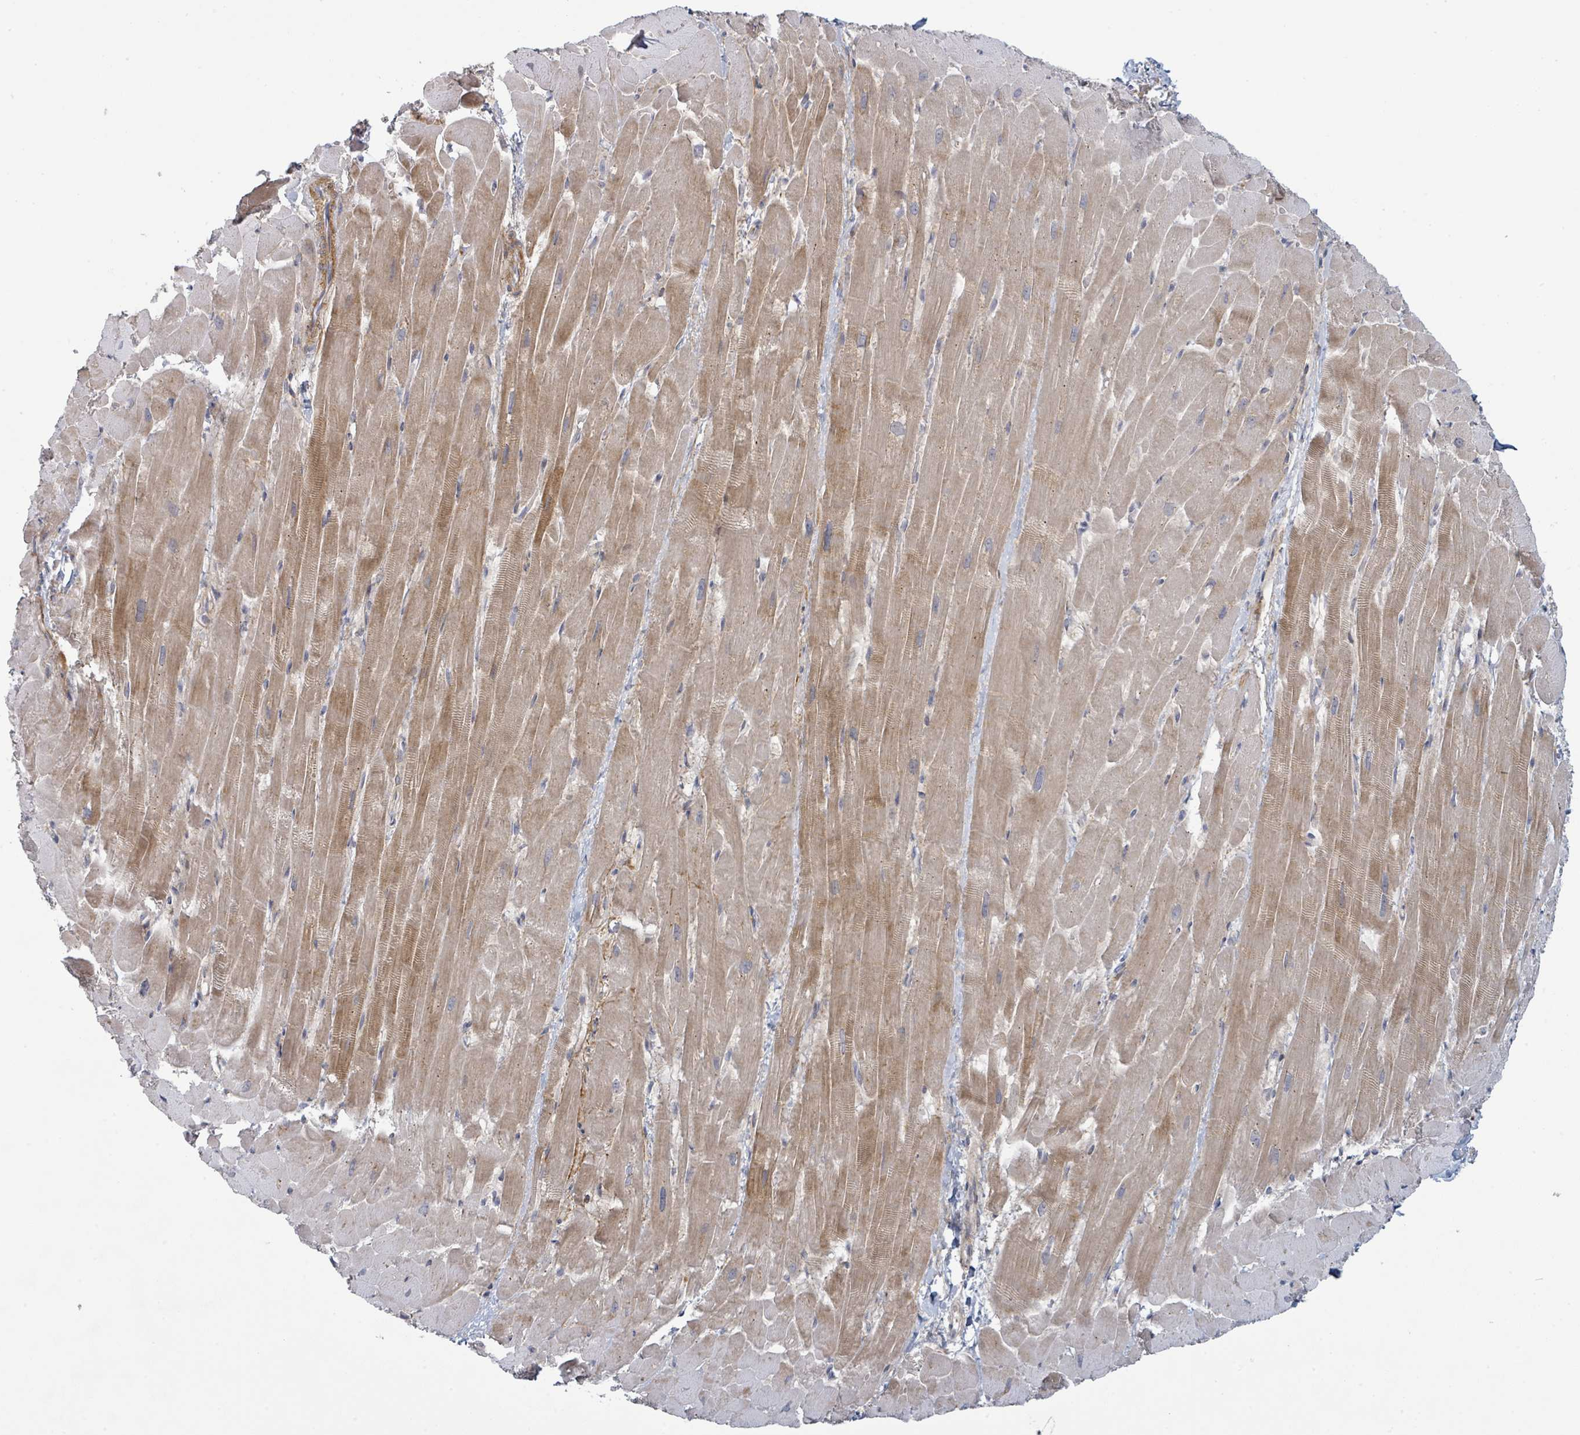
{"staining": {"intensity": "moderate", "quantity": "25%-75%", "location": "cytoplasmic/membranous"}, "tissue": "heart muscle", "cell_type": "Cardiomyocytes", "image_type": "normal", "snomed": [{"axis": "morphology", "description": "Normal tissue, NOS"}, {"axis": "topography", "description": "Heart"}], "caption": "The immunohistochemical stain shows moderate cytoplasmic/membranous staining in cardiomyocytes of unremarkable heart muscle. The staining is performed using DAB (3,3'-diaminobenzidine) brown chromogen to label protein expression. The nuclei are counter-stained blue using hematoxylin.", "gene": "COL5A3", "patient": {"sex": "male", "age": 37}}